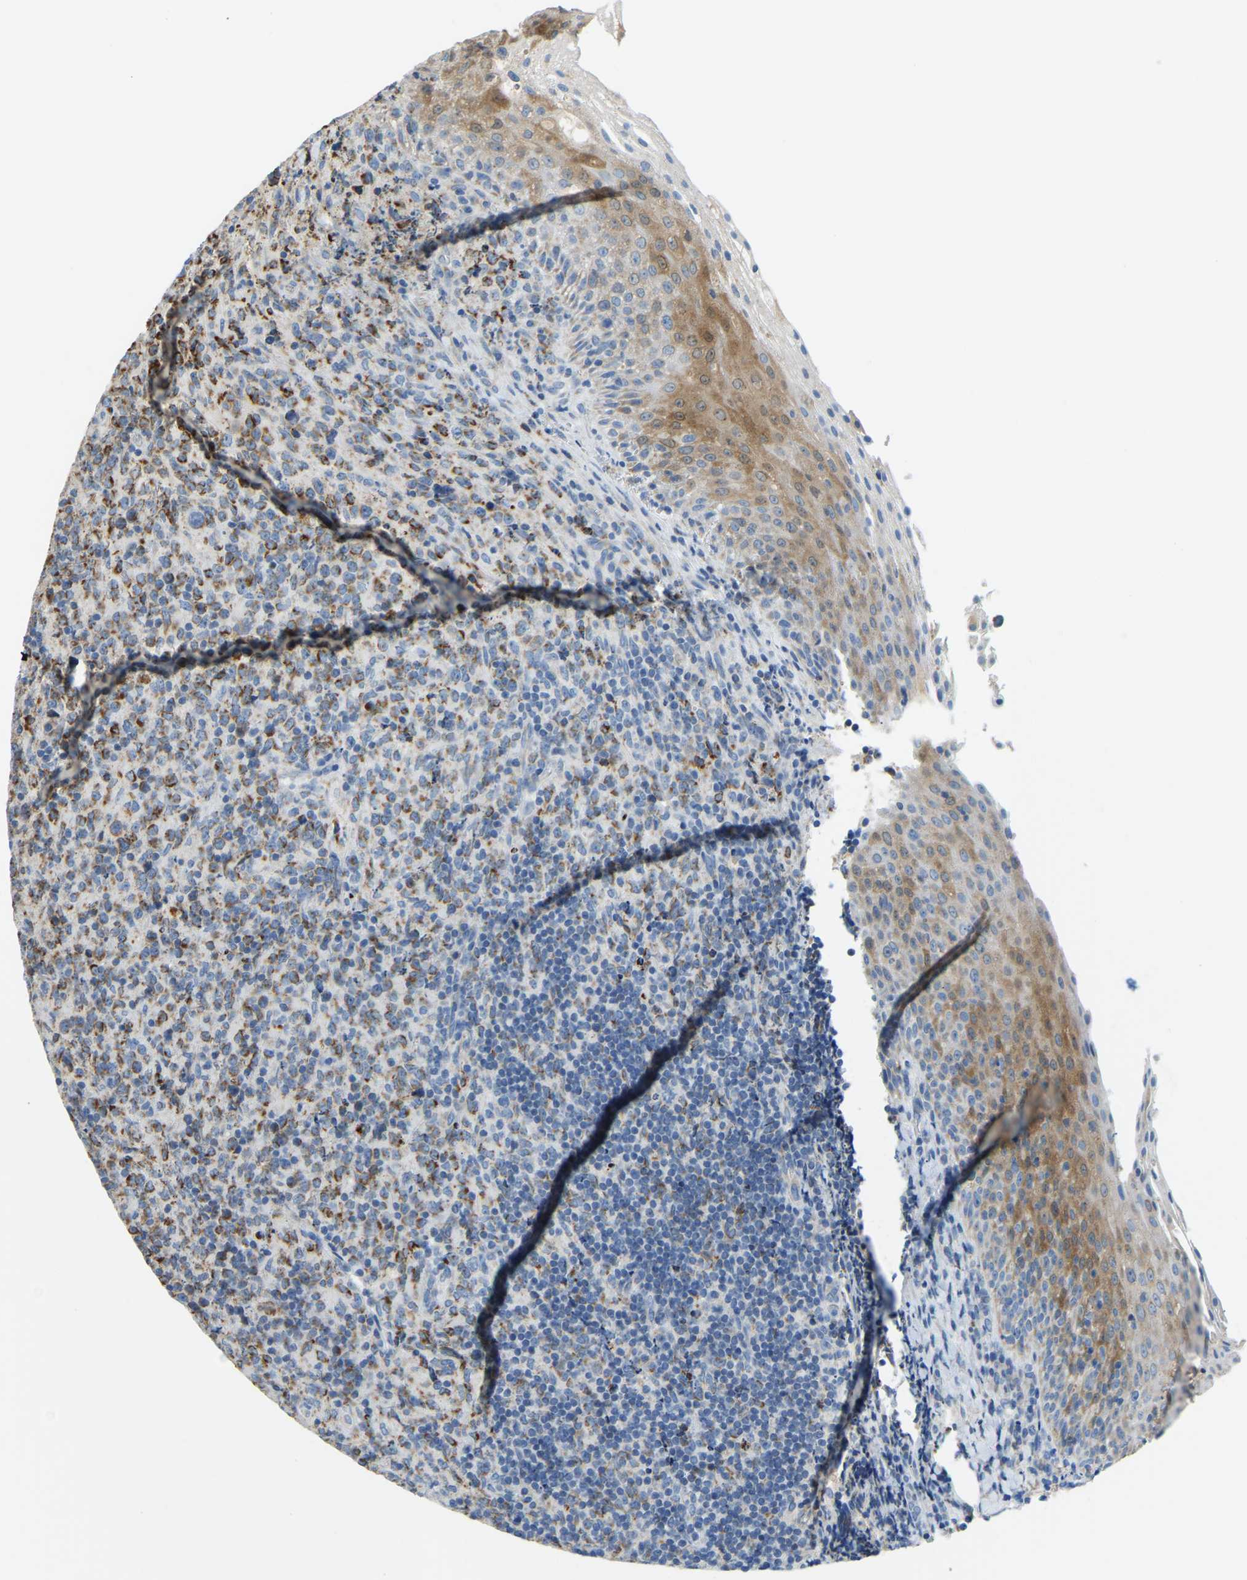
{"staining": {"intensity": "moderate", "quantity": "<25%", "location": "cytoplasmic/membranous"}, "tissue": "lymphoma", "cell_type": "Tumor cells", "image_type": "cancer", "snomed": [{"axis": "morphology", "description": "Malignant lymphoma, non-Hodgkin's type, High grade"}, {"axis": "topography", "description": "Tonsil"}], "caption": "This histopathology image demonstrates IHC staining of malignant lymphoma, non-Hodgkin's type (high-grade), with low moderate cytoplasmic/membranous staining in about <25% of tumor cells.", "gene": "GDA", "patient": {"sex": "female", "age": 36}}